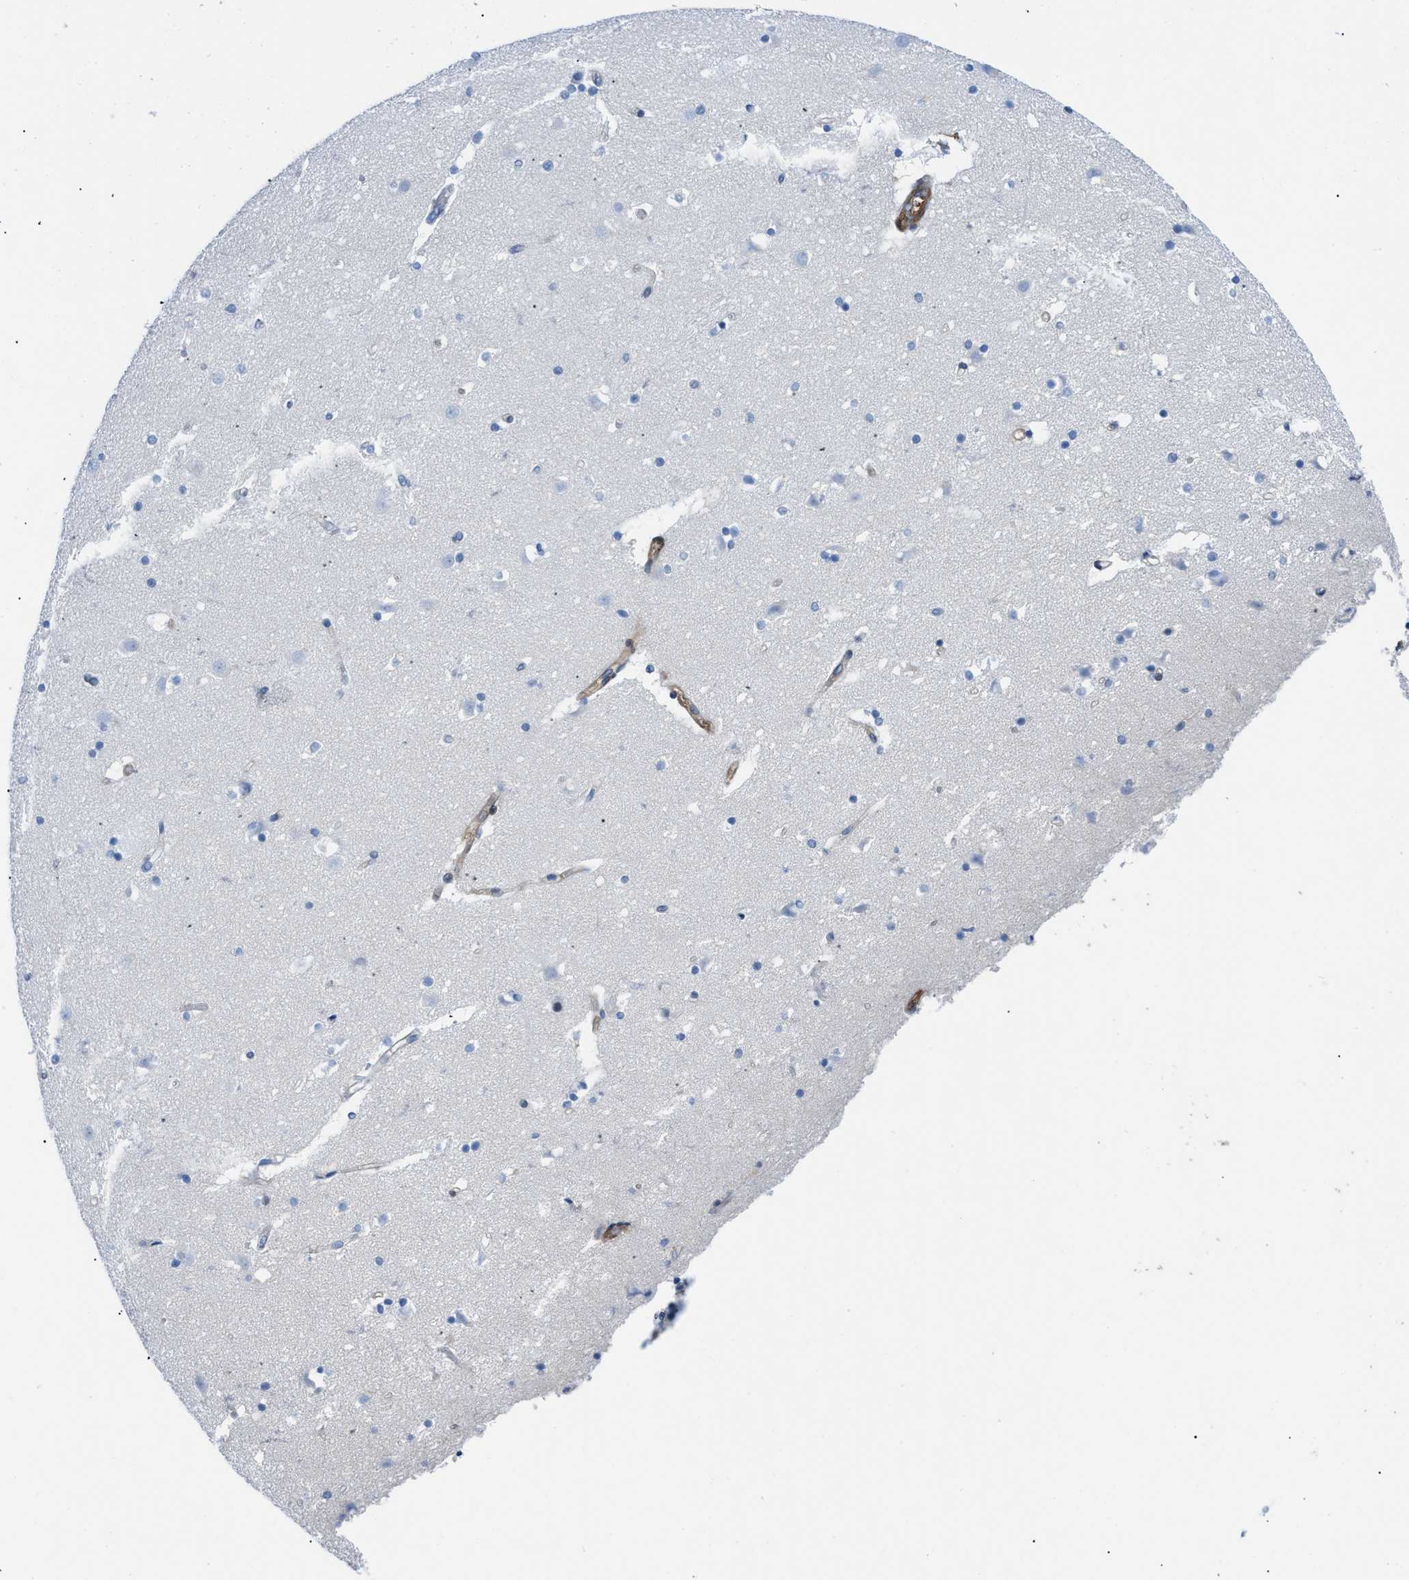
{"staining": {"intensity": "moderate", "quantity": "<25%", "location": "cytoplasmic/membranous"}, "tissue": "caudate", "cell_type": "Glial cells", "image_type": "normal", "snomed": [{"axis": "morphology", "description": "Normal tissue, NOS"}, {"axis": "topography", "description": "Lateral ventricle wall"}], "caption": "The histopathology image shows a brown stain indicating the presence of a protein in the cytoplasmic/membranous of glial cells in caudate.", "gene": "PDLIM5", "patient": {"sex": "male", "age": 45}}